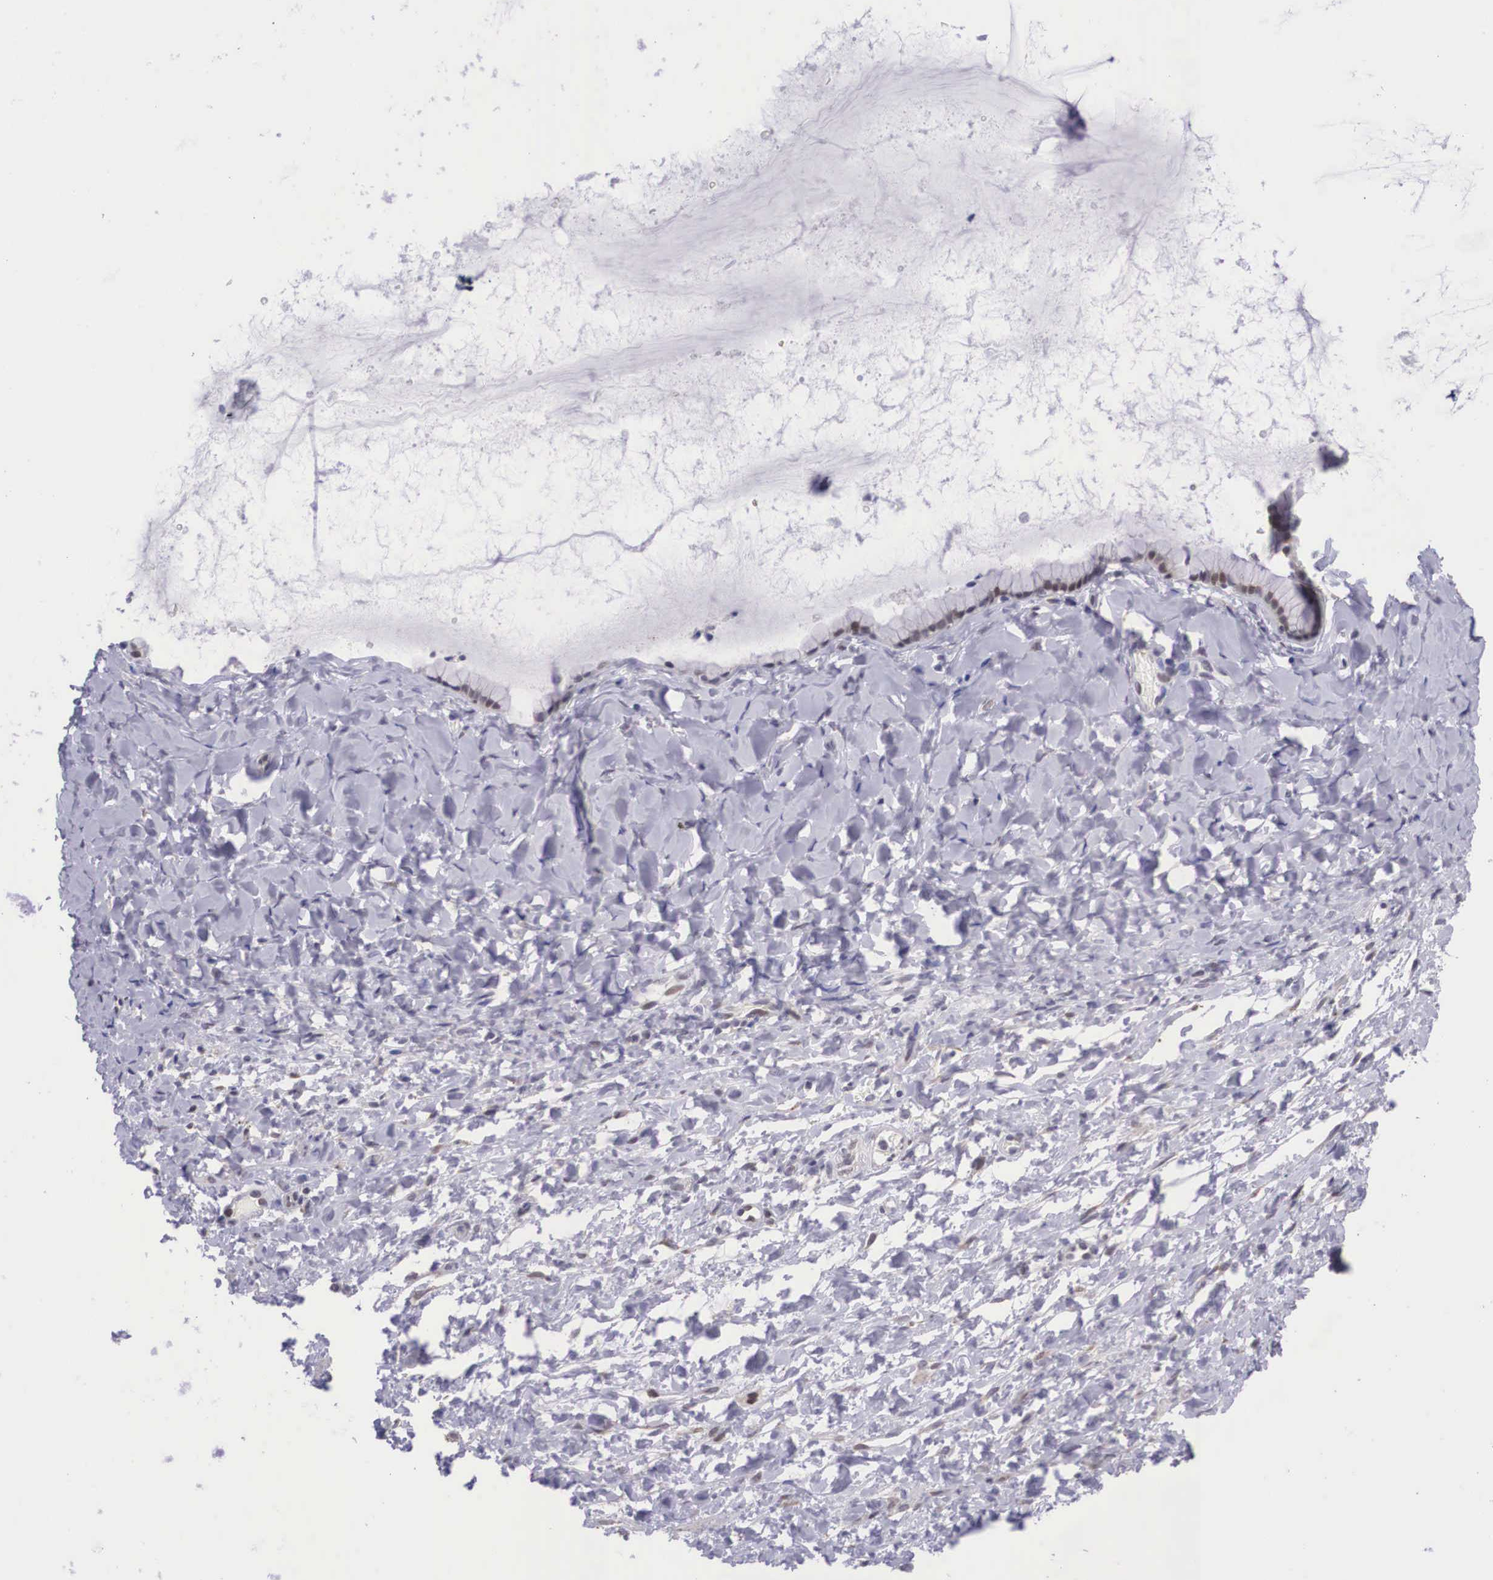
{"staining": {"intensity": "moderate", "quantity": "25%-75%", "location": "cytoplasmic/membranous"}, "tissue": "ovarian cancer", "cell_type": "Tumor cells", "image_type": "cancer", "snomed": [{"axis": "morphology", "description": "Cystadenocarcinoma, mucinous, NOS"}, {"axis": "topography", "description": "Ovary"}], "caption": "This photomicrograph shows ovarian cancer stained with immunohistochemistry (IHC) to label a protein in brown. The cytoplasmic/membranous of tumor cells show moderate positivity for the protein. Nuclei are counter-stained blue.", "gene": "SLC25A21", "patient": {"sex": "female", "age": 41}}